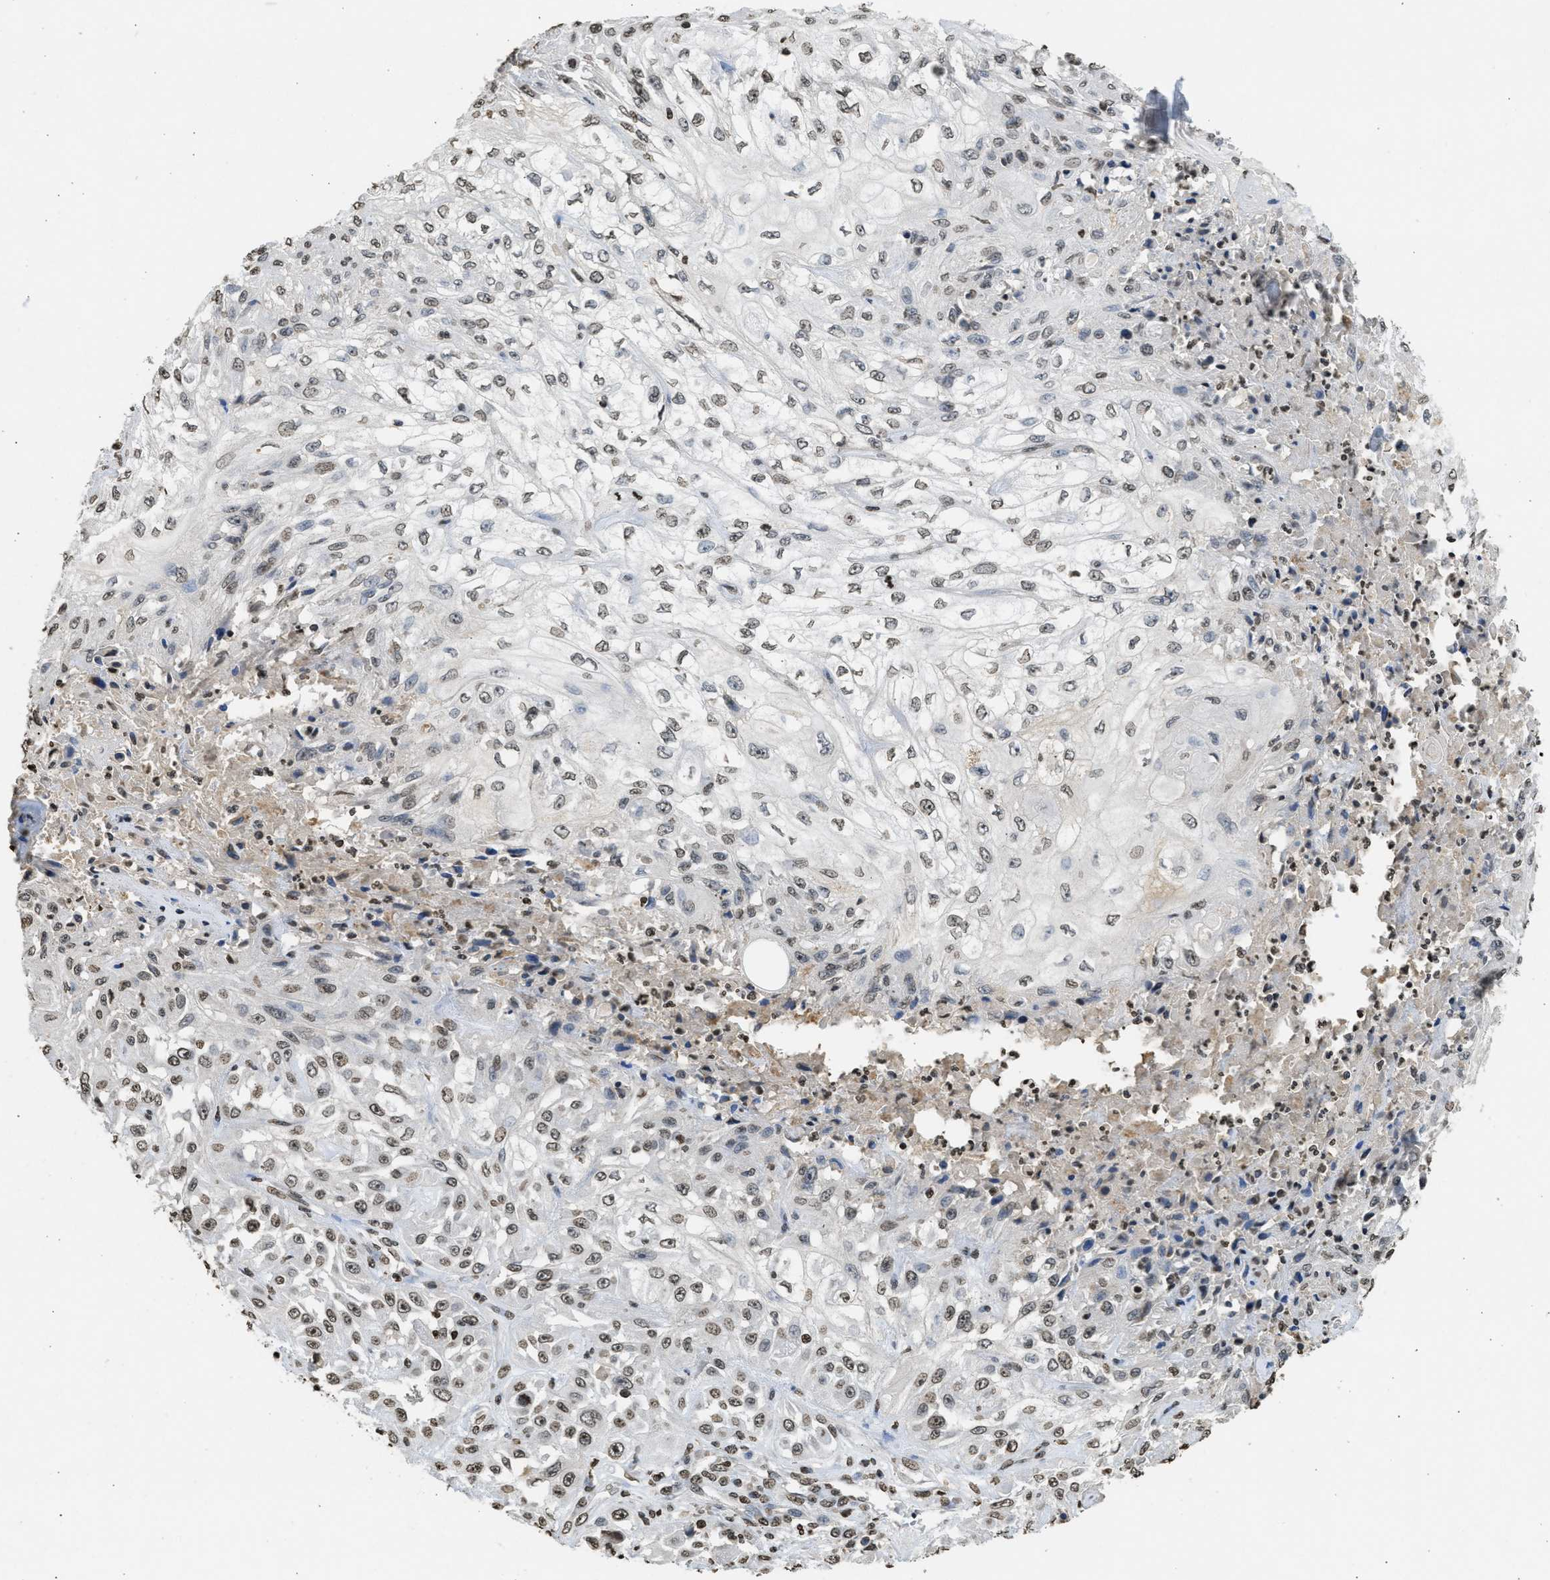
{"staining": {"intensity": "weak", "quantity": ">75%", "location": "nuclear"}, "tissue": "skin cancer", "cell_type": "Tumor cells", "image_type": "cancer", "snomed": [{"axis": "morphology", "description": "Squamous cell carcinoma, NOS"}, {"axis": "morphology", "description": "Squamous cell carcinoma, metastatic, NOS"}, {"axis": "topography", "description": "Skin"}, {"axis": "topography", "description": "Lymph node"}], "caption": "This is a histology image of immunohistochemistry (IHC) staining of skin cancer, which shows weak expression in the nuclear of tumor cells.", "gene": "RRAGC", "patient": {"sex": "male", "age": 75}}